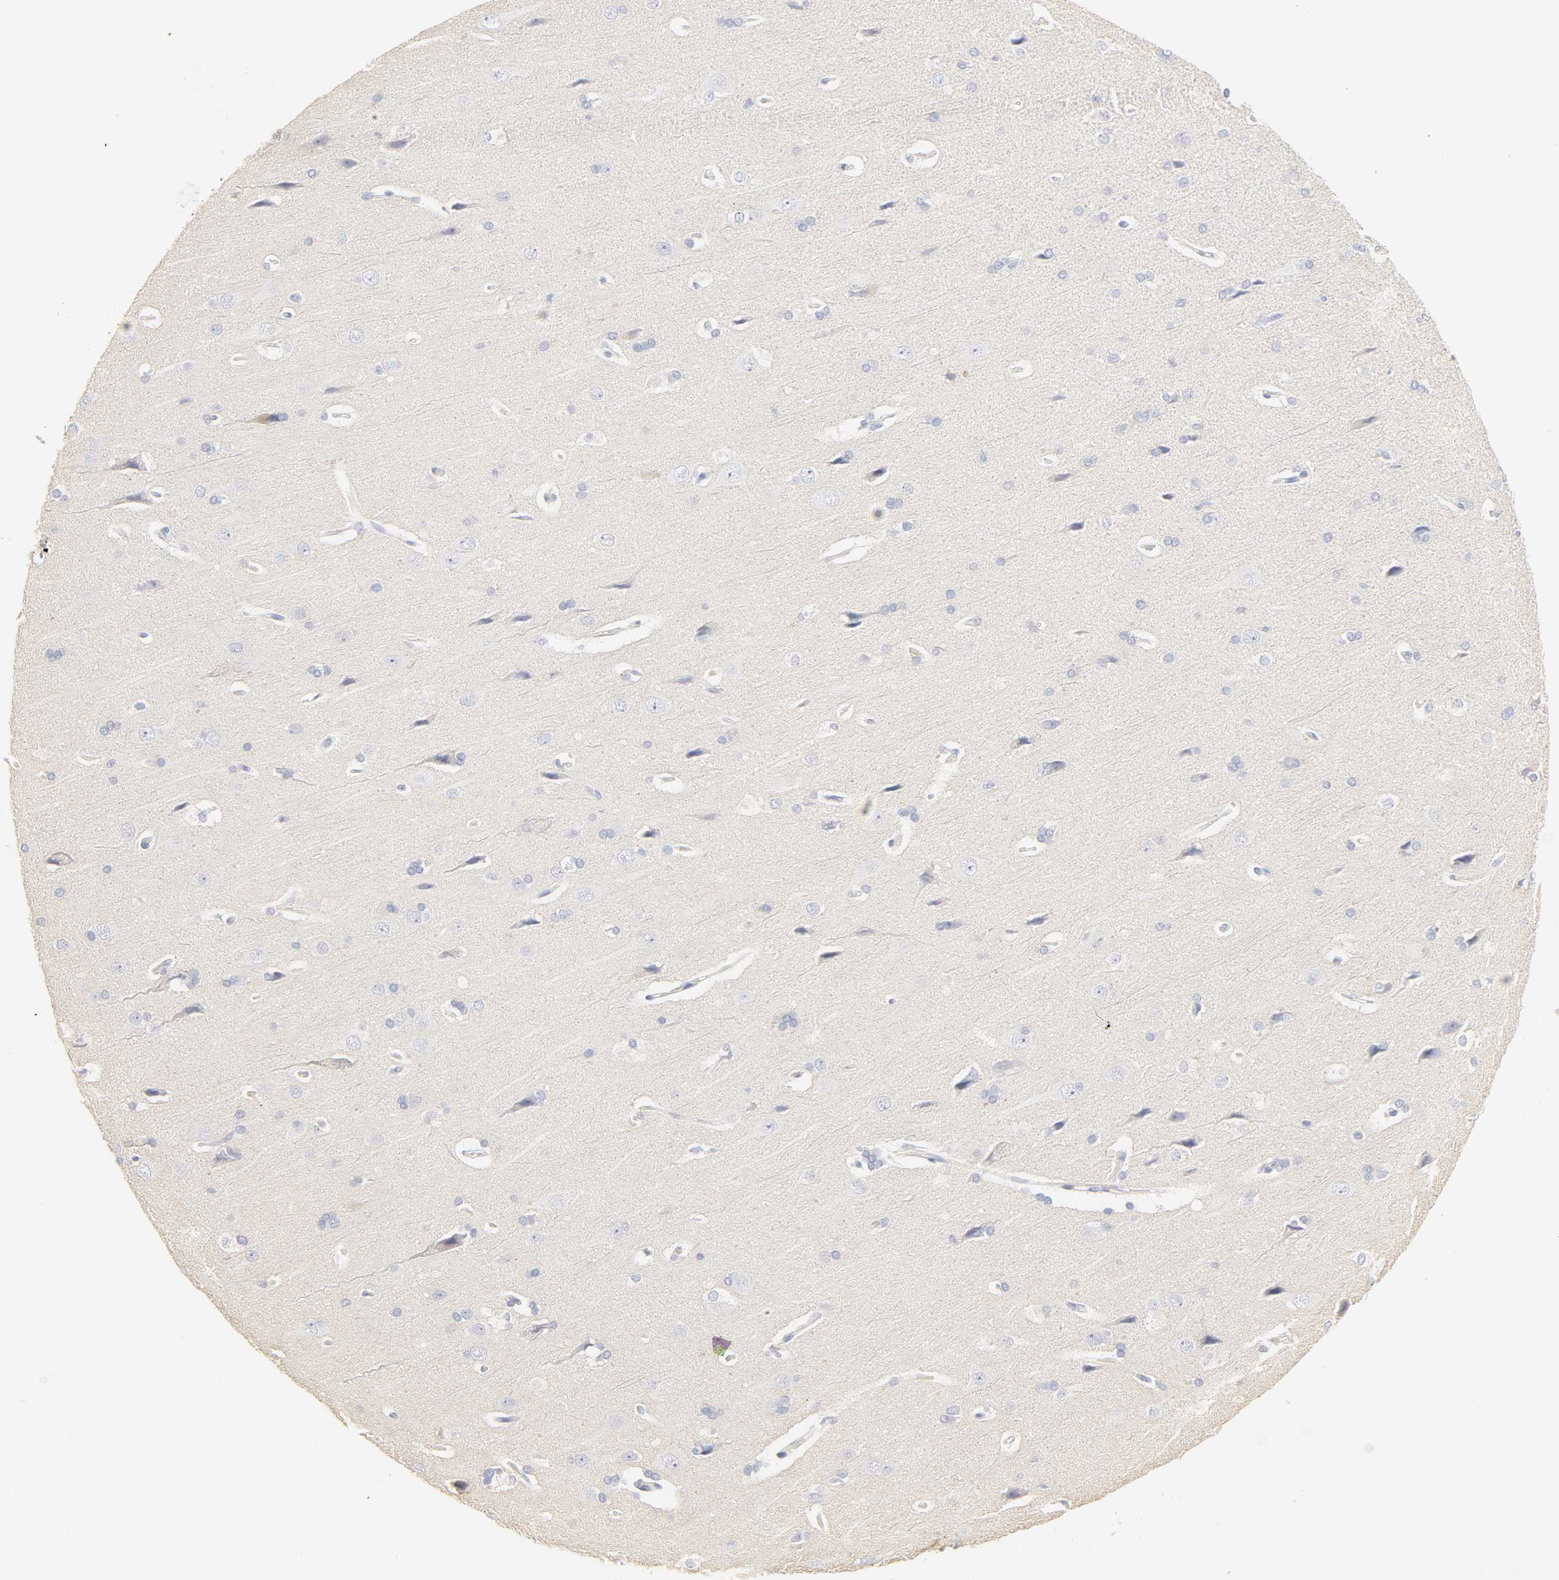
{"staining": {"intensity": "negative", "quantity": "none", "location": "none"}, "tissue": "cerebral cortex", "cell_type": "Endothelial cells", "image_type": "normal", "snomed": [{"axis": "morphology", "description": "Normal tissue, NOS"}, {"axis": "topography", "description": "Cerebral cortex"}], "caption": "A photomicrograph of cerebral cortex stained for a protein shows no brown staining in endothelial cells.", "gene": "FCGBP", "patient": {"sex": "male", "age": 62}}